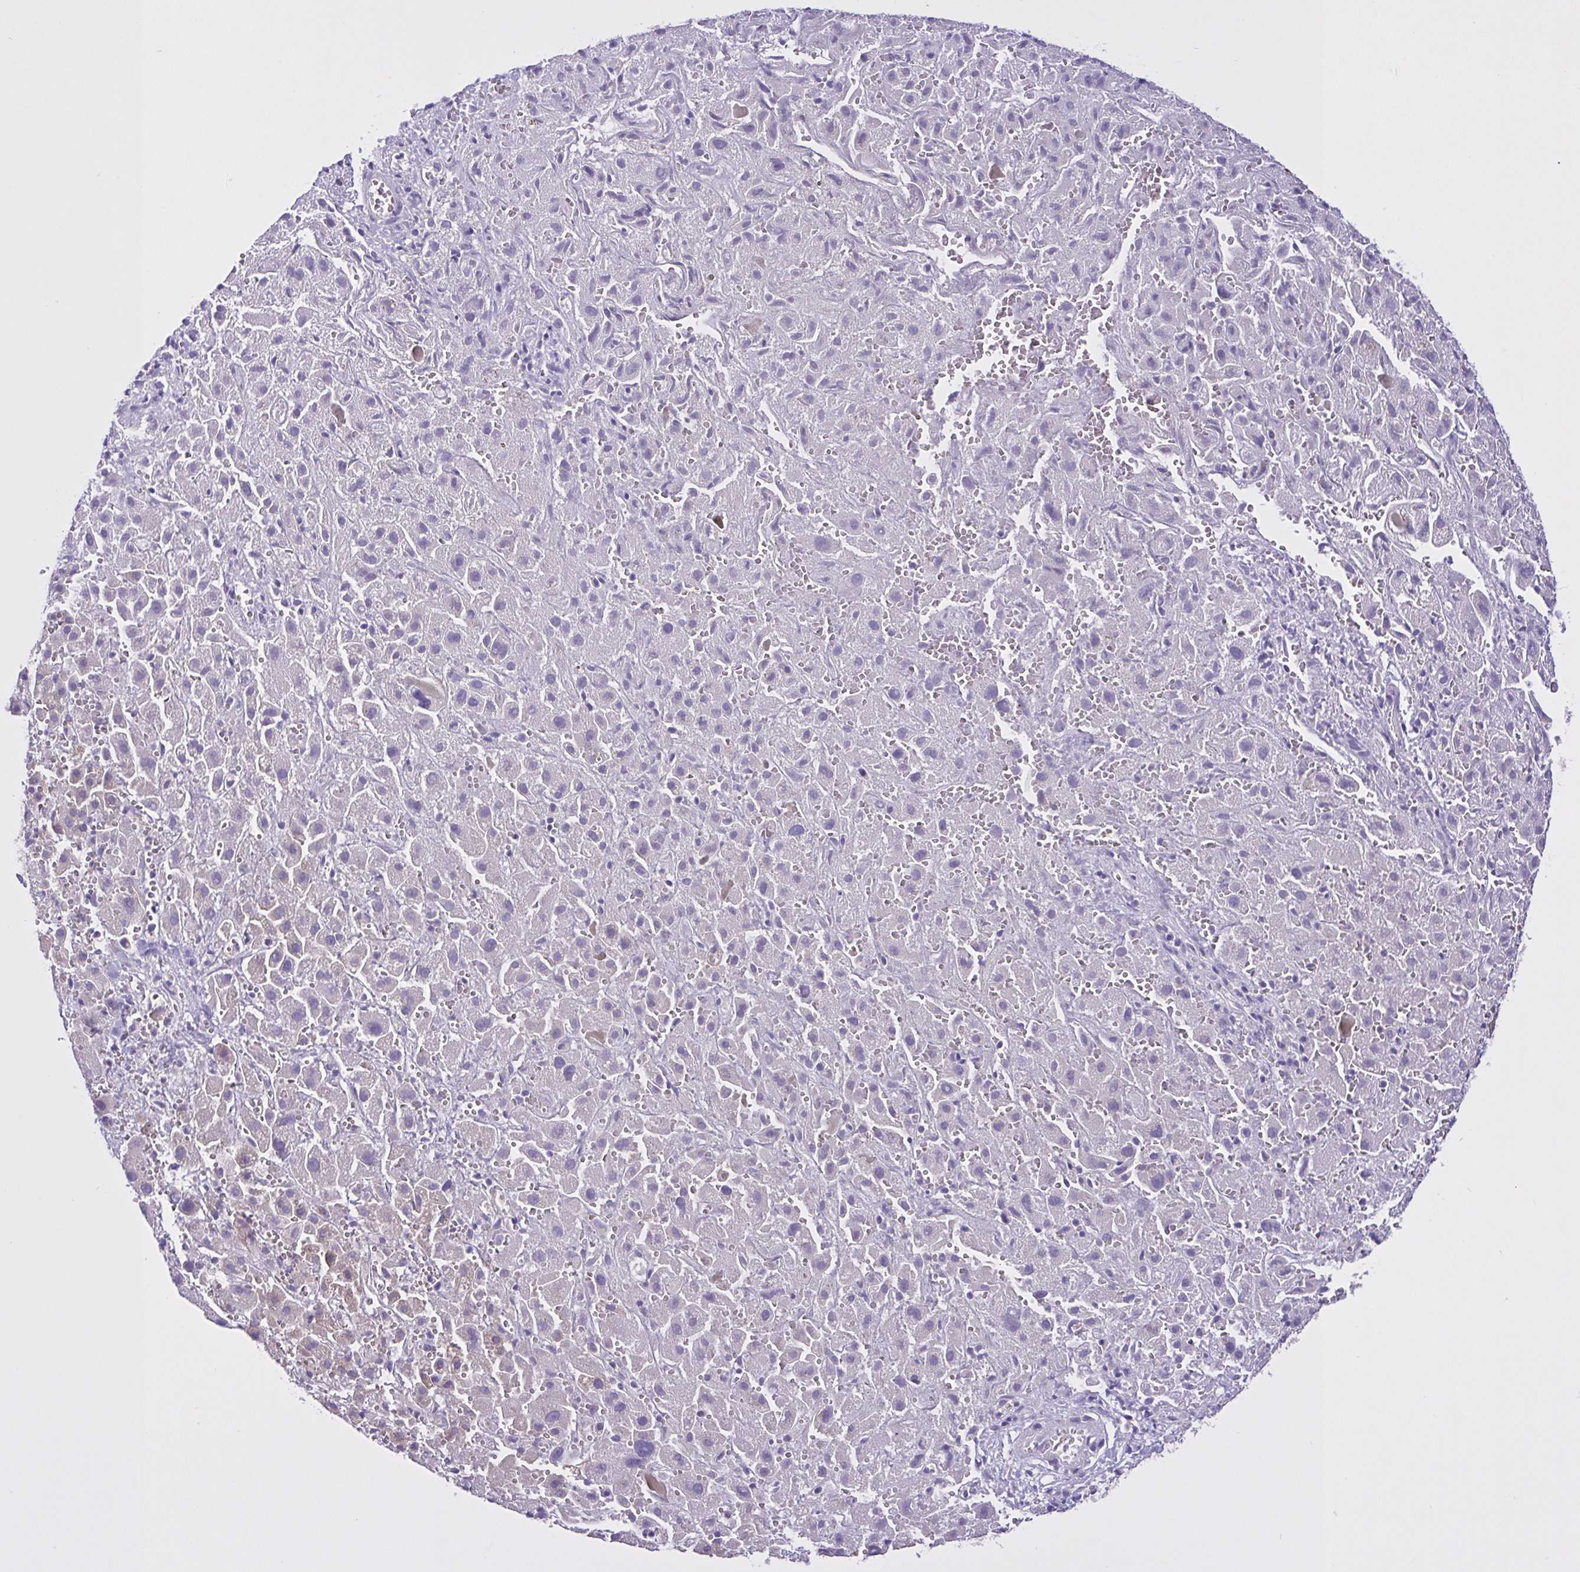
{"staining": {"intensity": "moderate", "quantity": "<25%", "location": "cytoplasmic/membranous"}, "tissue": "liver cancer", "cell_type": "Tumor cells", "image_type": "cancer", "snomed": [{"axis": "morphology", "description": "Cholangiocarcinoma"}, {"axis": "topography", "description": "Liver"}], "caption": "Immunohistochemistry micrograph of neoplastic tissue: liver cancer stained using immunohistochemistry demonstrates low levels of moderate protein expression localized specifically in the cytoplasmic/membranous of tumor cells, appearing as a cytoplasmic/membranous brown color.", "gene": "OR51M1", "patient": {"sex": "female", "age": 52}}